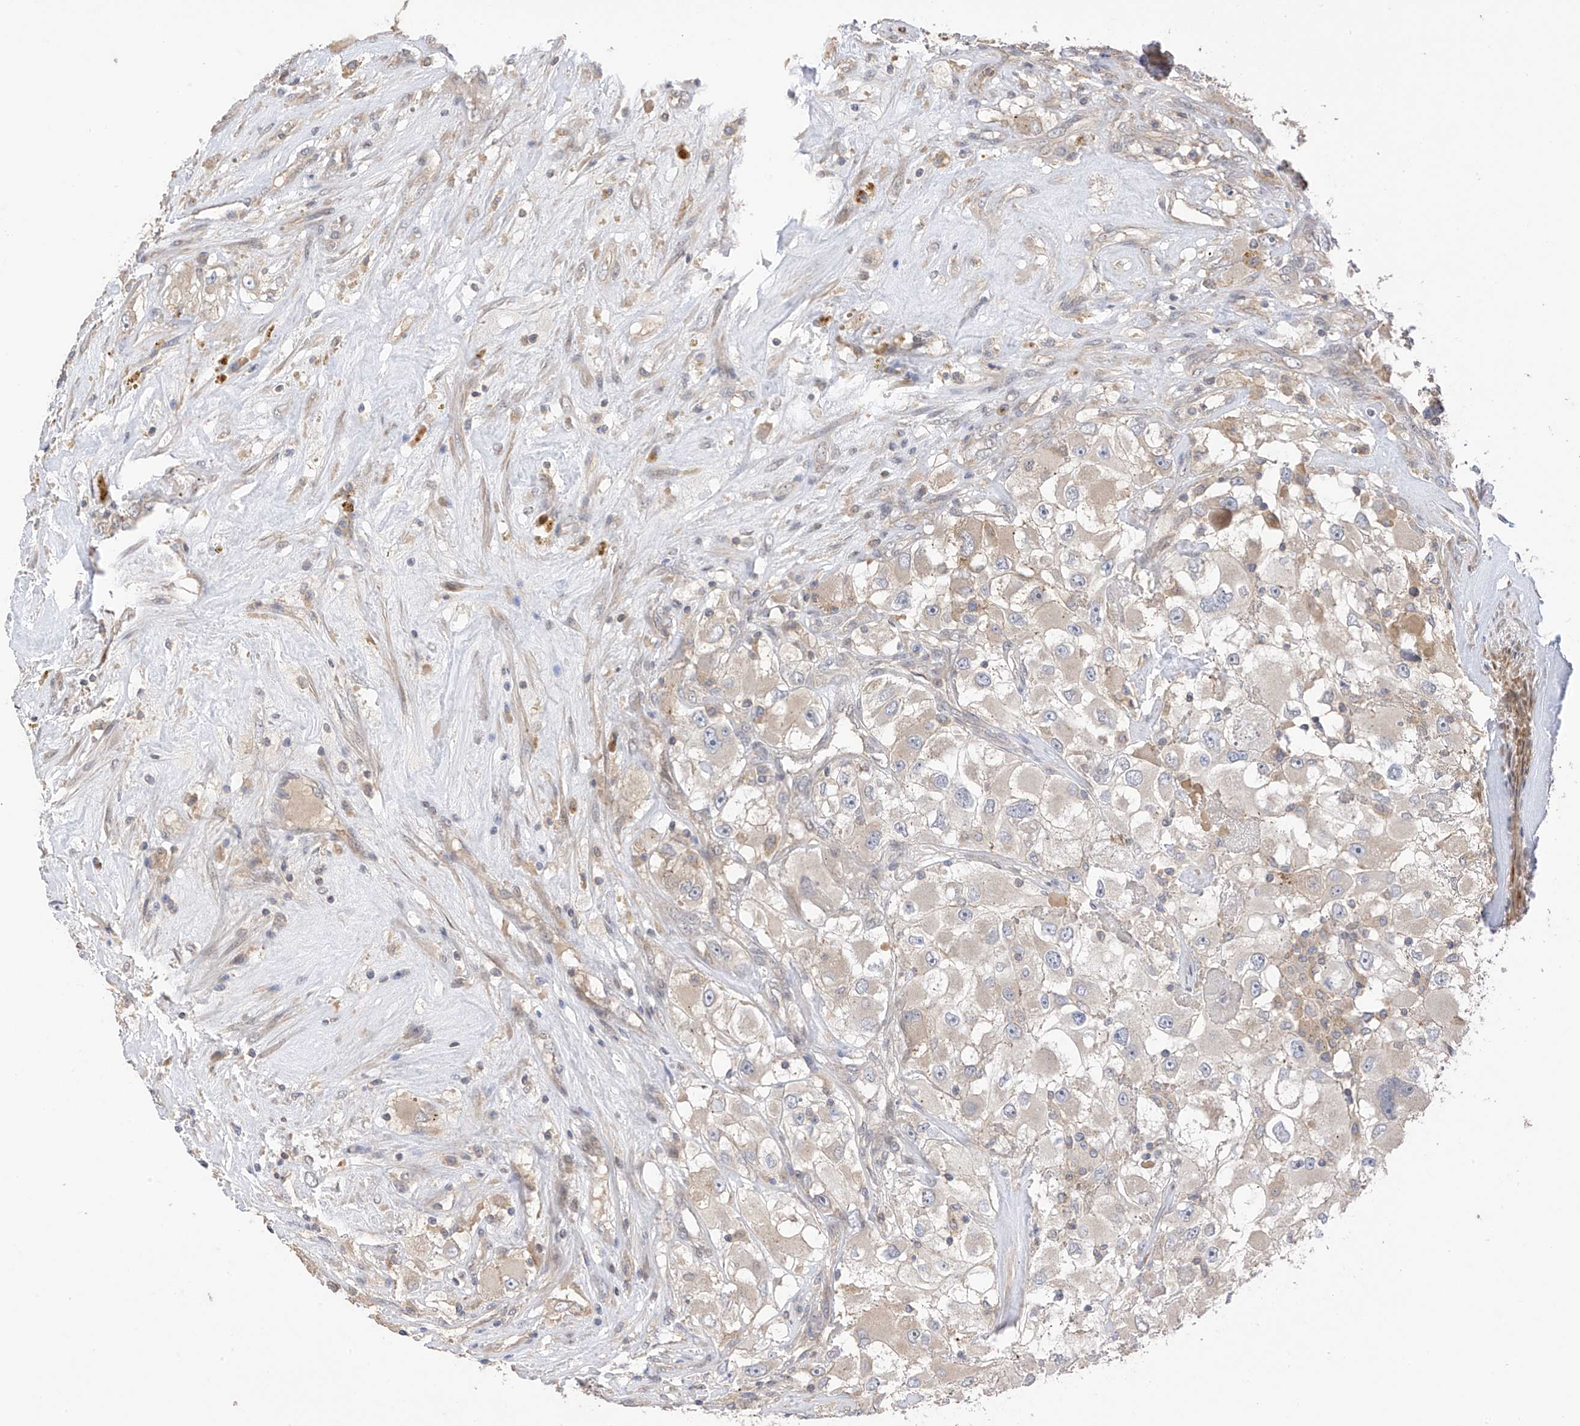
{"staining": {"intensity": "weak", "quantity": "25%-75%", "location": "cytoplasmic/membranous"}, "tissue": "renal cancer", "cell_type": "Tumor cells", "image_type": "cancer", "snomed": [{"axis": "morphology", "description": "Adenocarcinoma, NOS"}, {"axis": "topography", "description": "Kidney"}], "caption": "Renal adenocarcinoma stained for a protein (brown) exhibits weak cytoplasmic/membranous positive expression in about 25%-75% of tumor cells.", "gene": "REC8", "patient": {"sex": "female", "age": 52}}